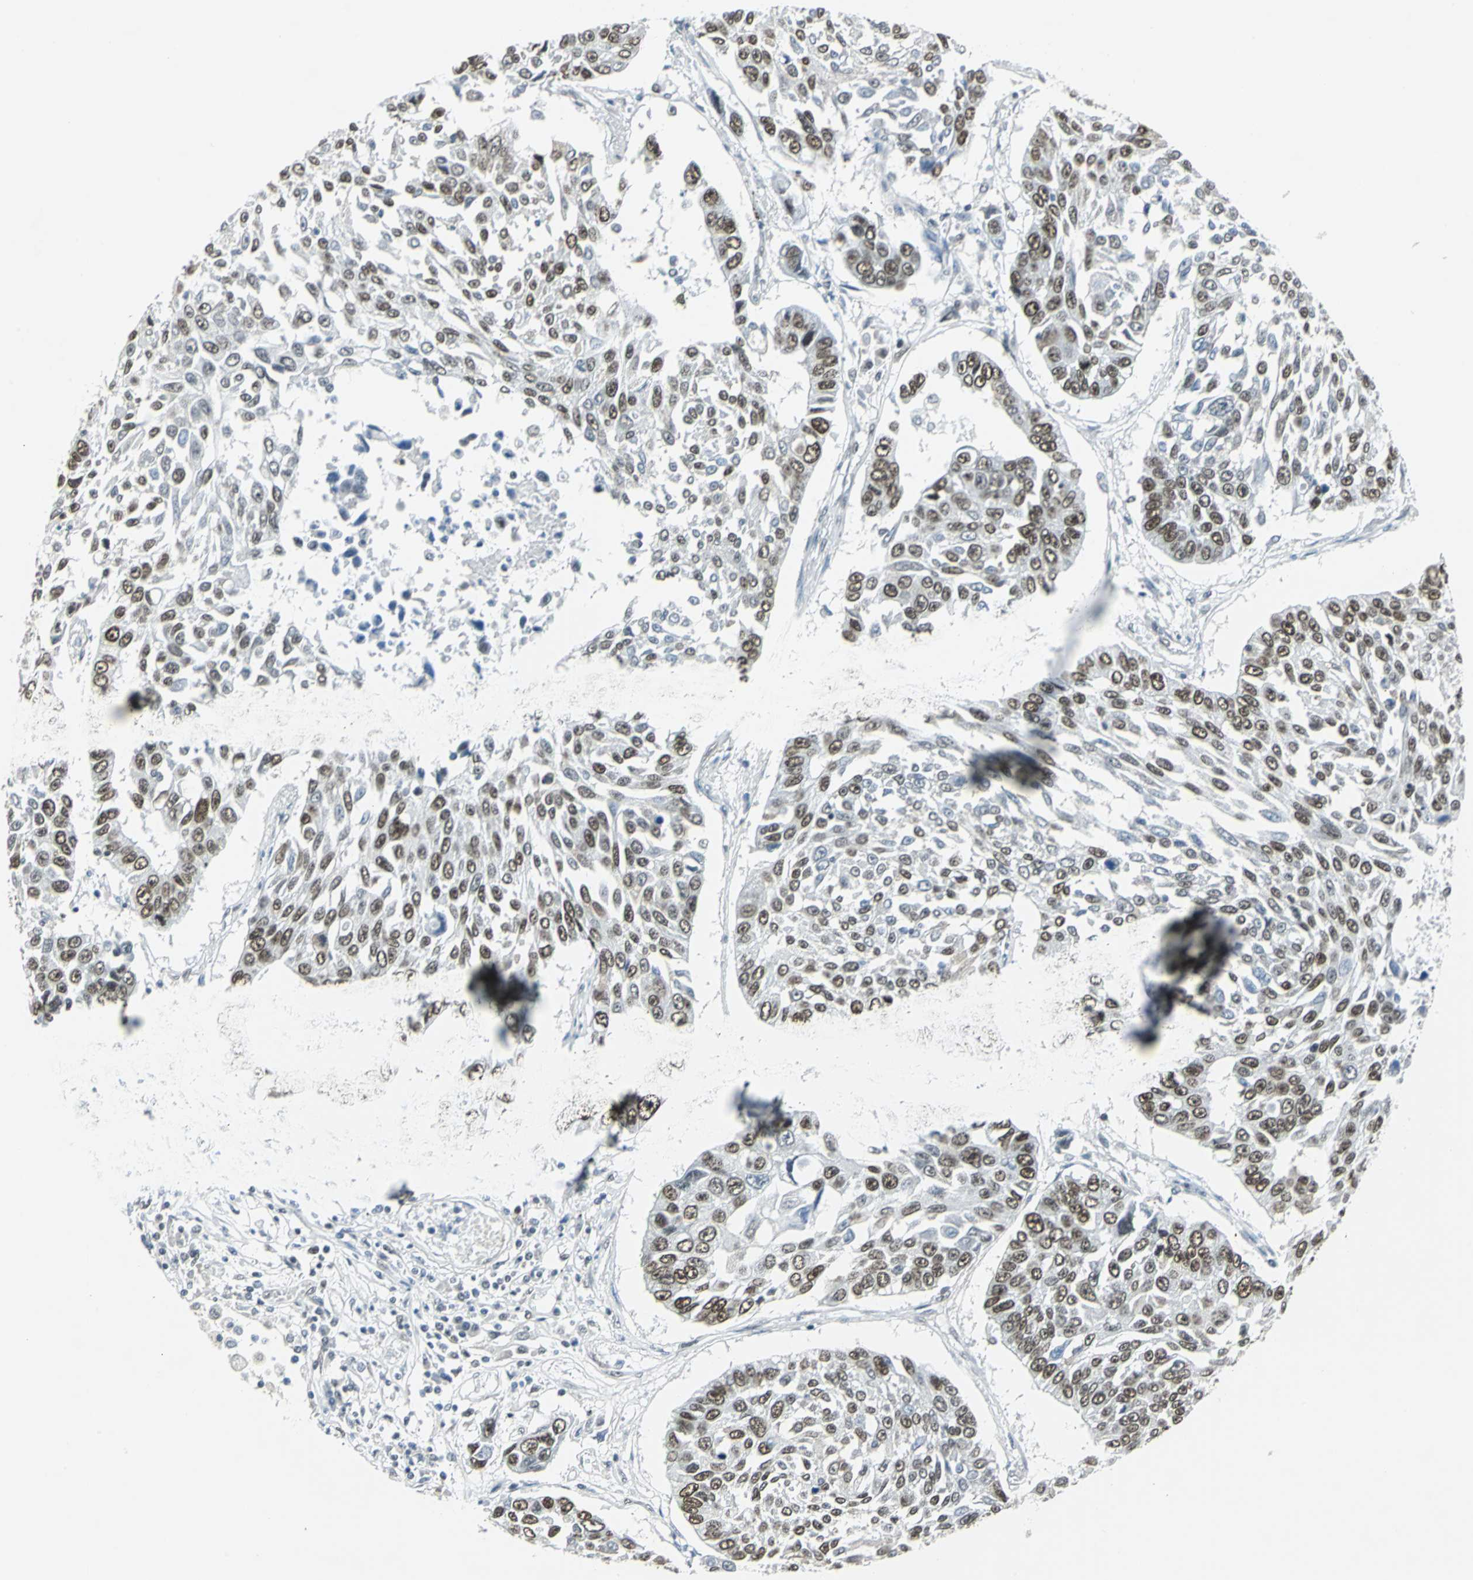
{"staining": {"intensity": "strong", "quantity": "25%-75%", "location": "nuclear"}, "tissue": "lung cancer", "cell_type": "Tumor cells", "image_type": "cancer", "snomed": [{"axis": "morphology", "description": "Squamous cell carcinoma, NOS"}, {"axis": "topography", "description": "Lung"}], "caption": "About 25%-75% of tumor cells in human lung squamous cell carcinoma reveal strong nuclear protein positivity as visualized by brown immunohistochemical staining.", "gene": "ADNP", "patient": {"sex": "male", "age": 71}}